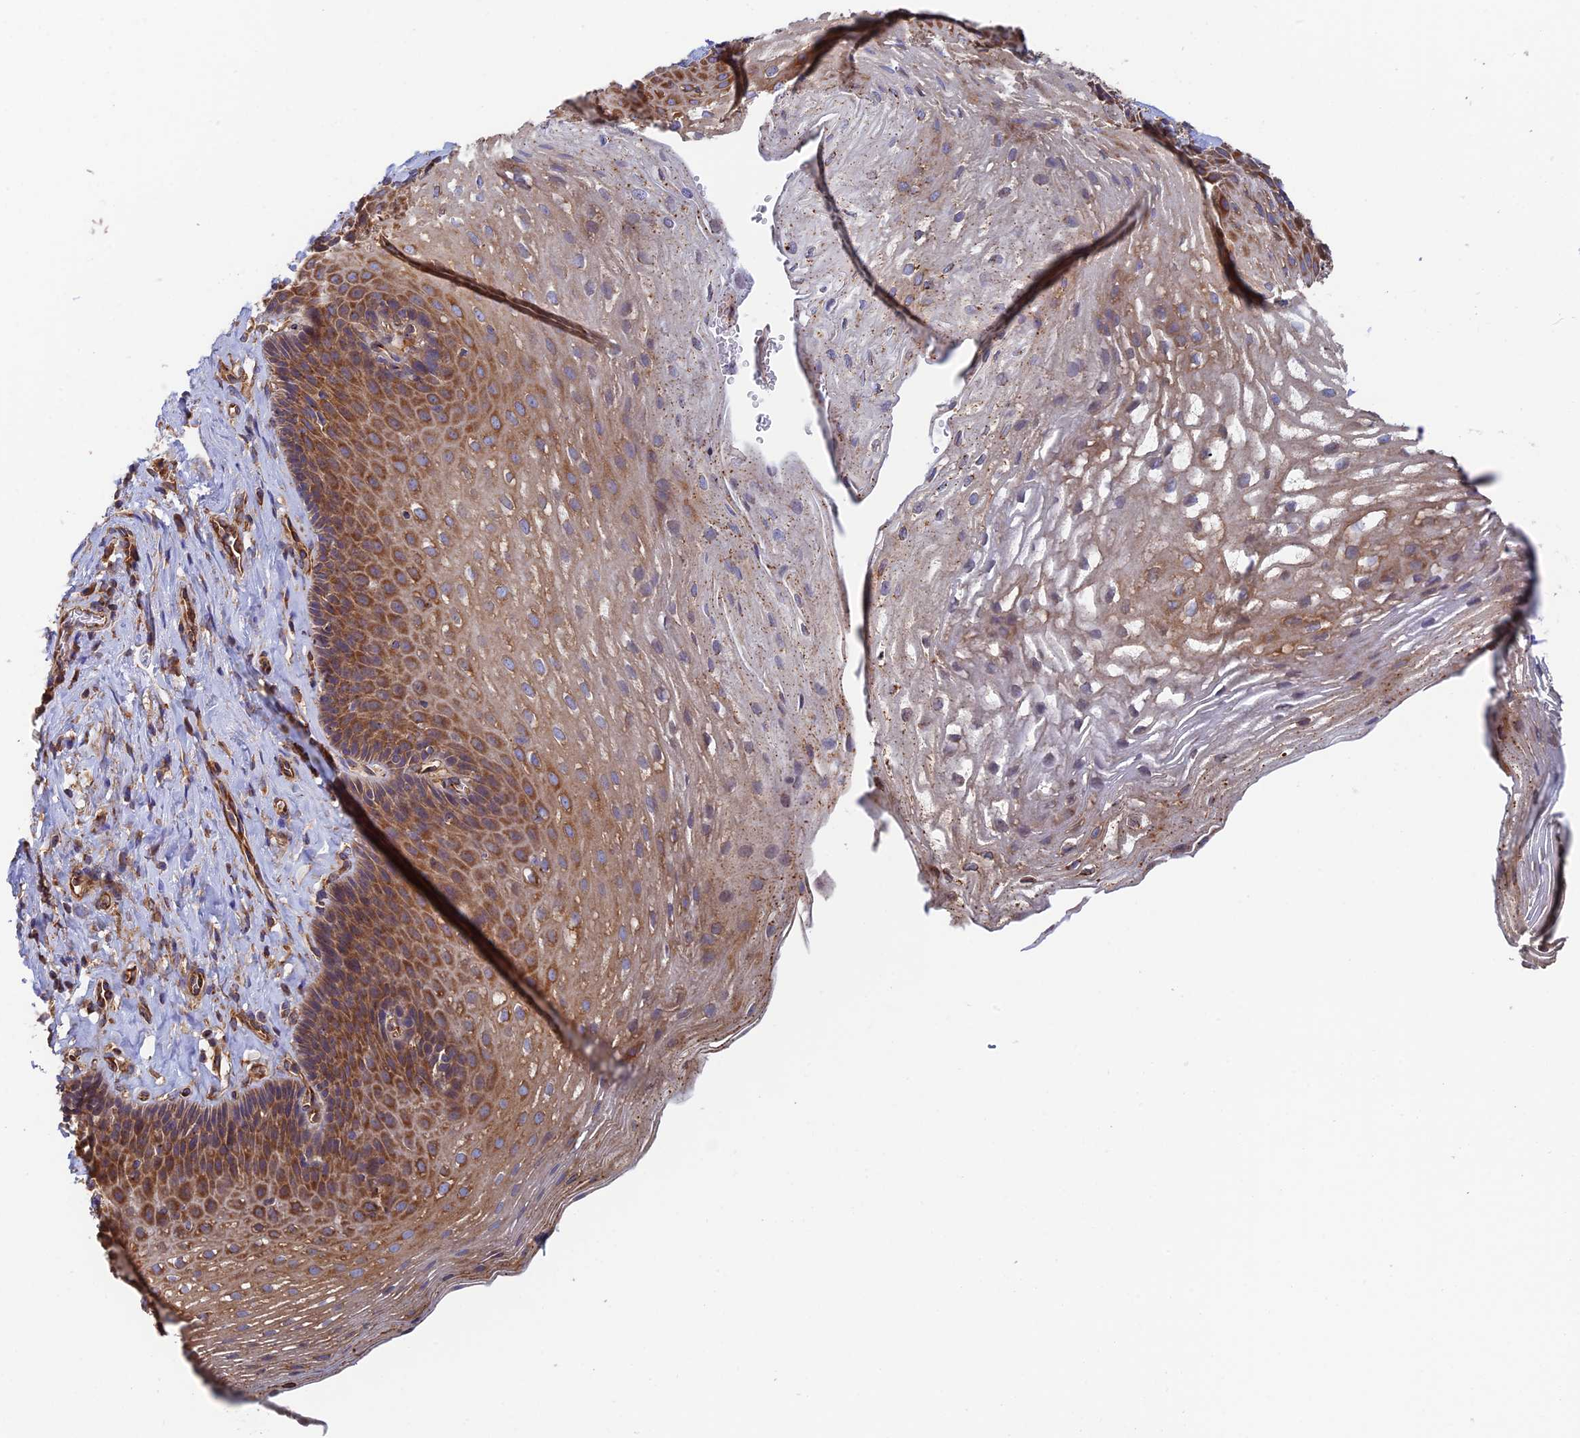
{"staining": {"intensity": "strong", "quantity": ">75%", "location": "cytoplasmic/membranous"}, "tissue": "esophagus", "cell_type": "Squamous epithelial cells", "image_type": "normal", "snomed": [{"axis": "morphology", "description": "Normal tissue, NOS"}, {"axis": "topography", "description": "Esophagus"}], "caption": "Immunohistochemical staining of normal esophagus displays strong cytoplasmic/membranous protein positivity in approximately >75% of squamous epithelial cells.", "gene": "DCTN2", "patient": {"sex": "female", "age": 66}}